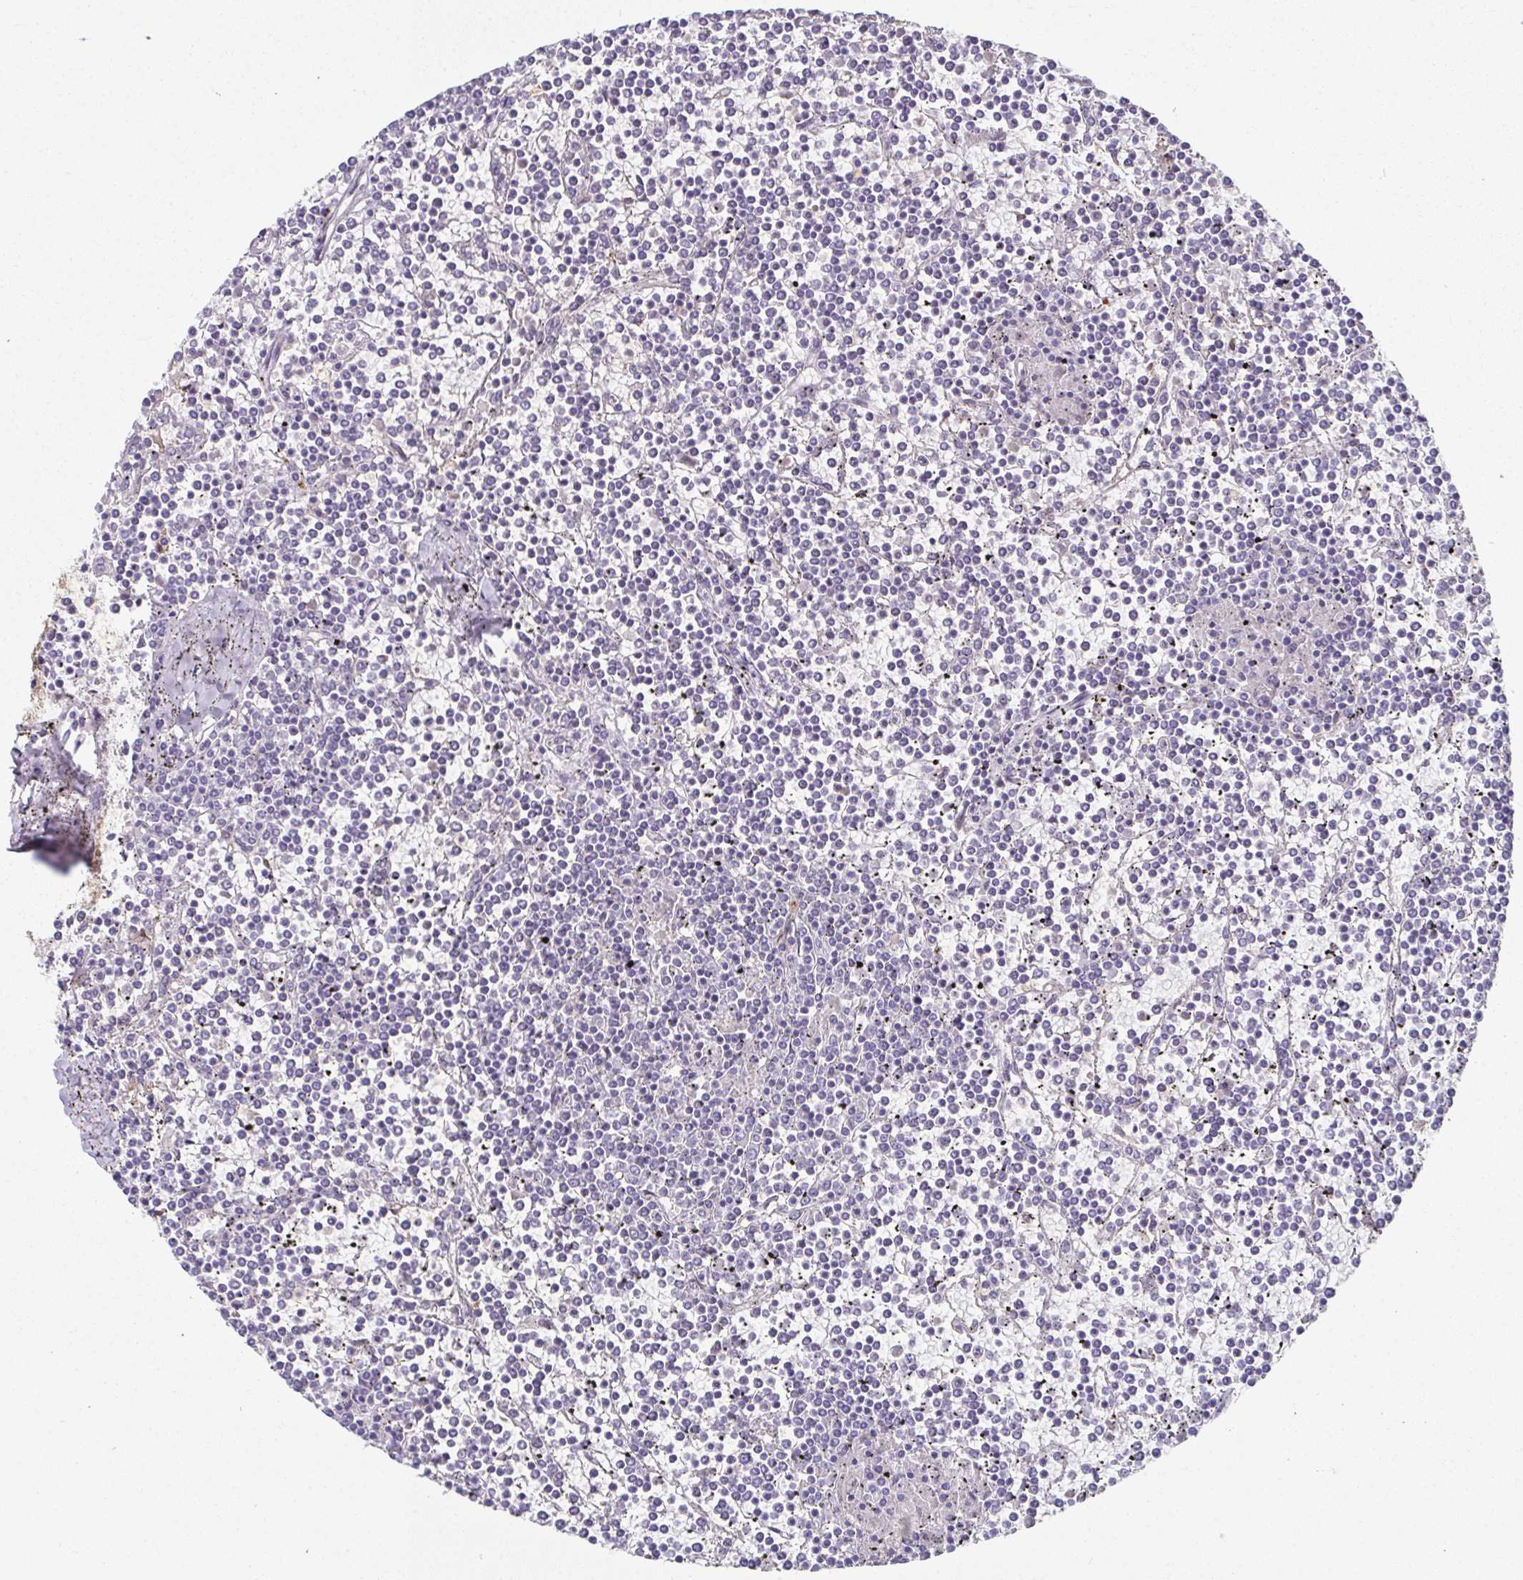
{"staining": {"intensity": "negative", "quantity": "none", "location": "none"}, "tissue": "lymphoma", "cell_type": "Tumor cells", "image_type": "cancer", "snomed": [{"axis": "morphology", "description": "Malignant lymphoma, non-Hodgkin's type, Low grade"}, {"axis": "topography", "description": "Spleen"}], "caption": "An immunohistochemistry (IHC) histopathology image of low-grade malignant lymphoma, non-Hodgkin's type is shown. There is no staining in tumor cells of low-grade malignant lymphoma, non-Hodgkin's type. (DAB (3,3'-diaminobenzidine) immunohistochemistry (IHC) with hematoxylin counter stain).", "gene": "RBP1", "patient": {"sex": "female", "age": 19}}